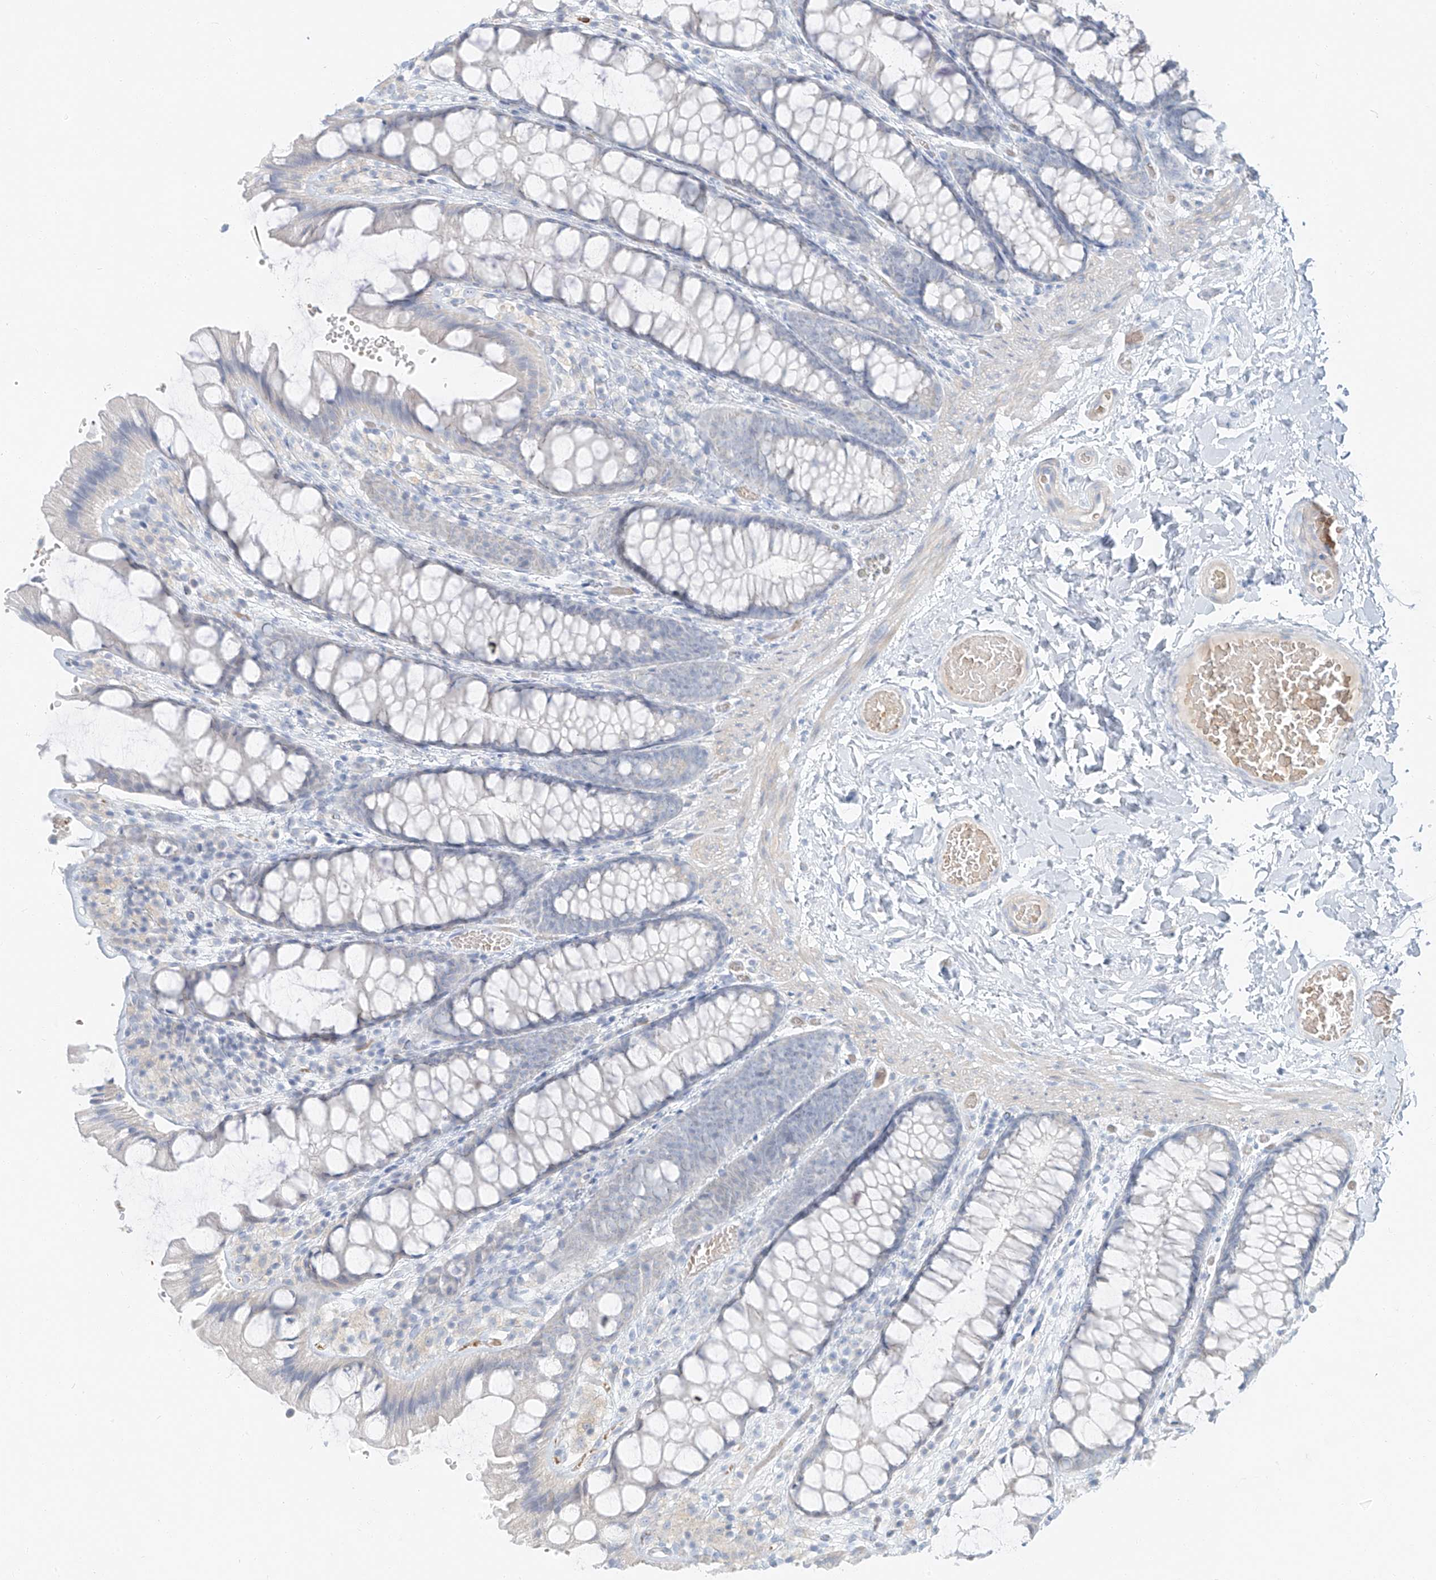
{"staining": {"intensity": "negative", "quantity": "none", "location": "none"}, "tissue": "colon", "cell_type": "Endothelial cells", "image_type": "normal", "snomed": [{"axis": "morphology", "description": "Normal tissue, NOS"}, {"axis": "topography", "description": "Colon"}], "caption": "Image shows no significant protein expression in endothelial cells of benign colon. (DAB immunohistochemistry (IHC) with hematoxylin counter stain).", "gene": "PGC", "patient": {"sex": "male", "age": 47}}